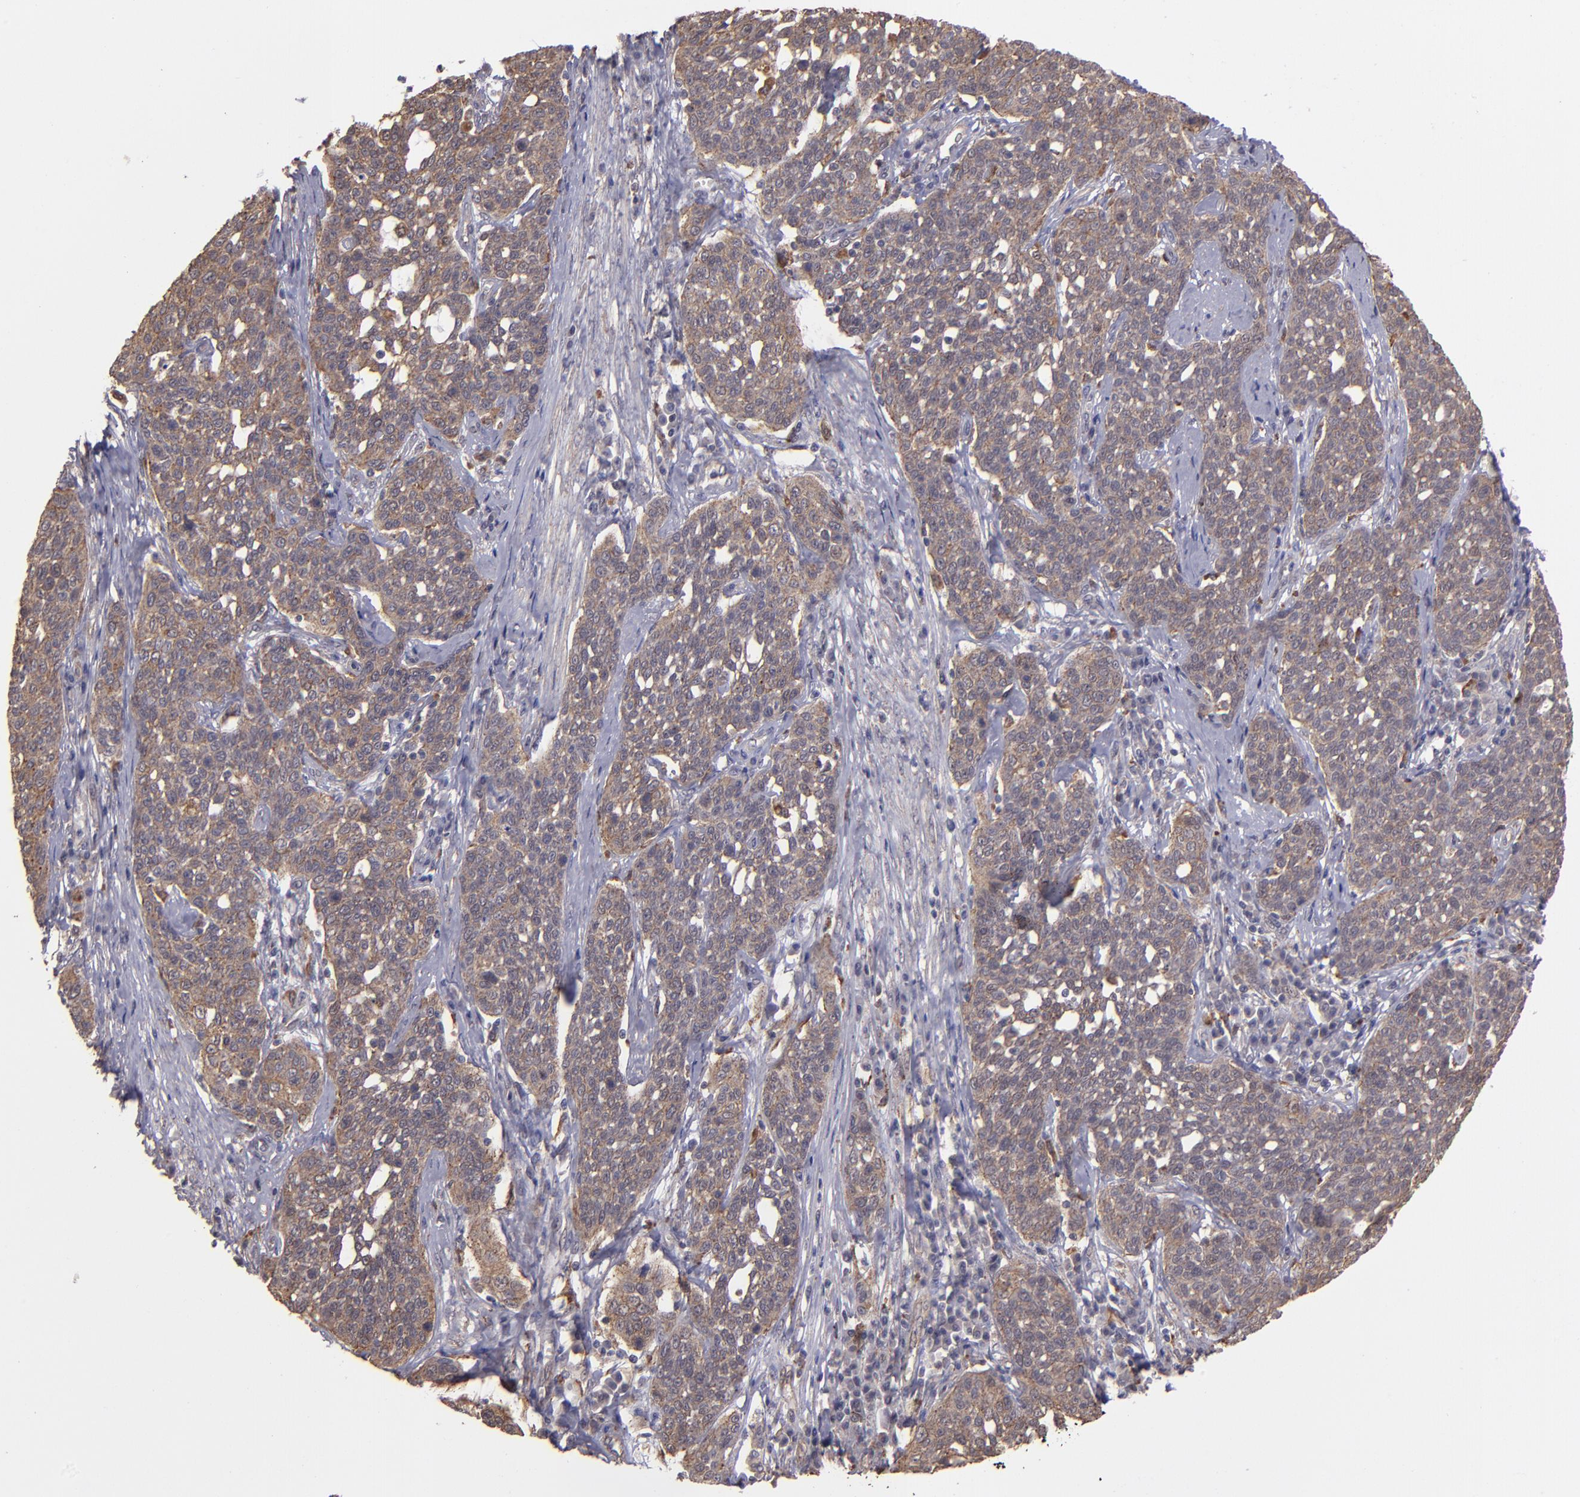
{"staining": {"intensity": "weak", "quantity": ">75%", "location": "cytoplasmic/membranous,nuclear"}, "tissue": "cervical cancer", "cell_type": "Tumor cells", "image_type": "cancer", "snomed": [{"axis": "morphology", "description": "Squamous cell carcinoma, NOS"}, {"axis": "topography", "description": "Cervix"}], "caption": "Weak cytoplasmic/membranous and nuclear expression is appreciated in approximately >75% of tumor cells in cervical cancer. (brown staining indicates protein expression, while blue staining denotes nuclei).", "gene": "SIPA1L1", "patient": {"sex": "female", "age": 34}}